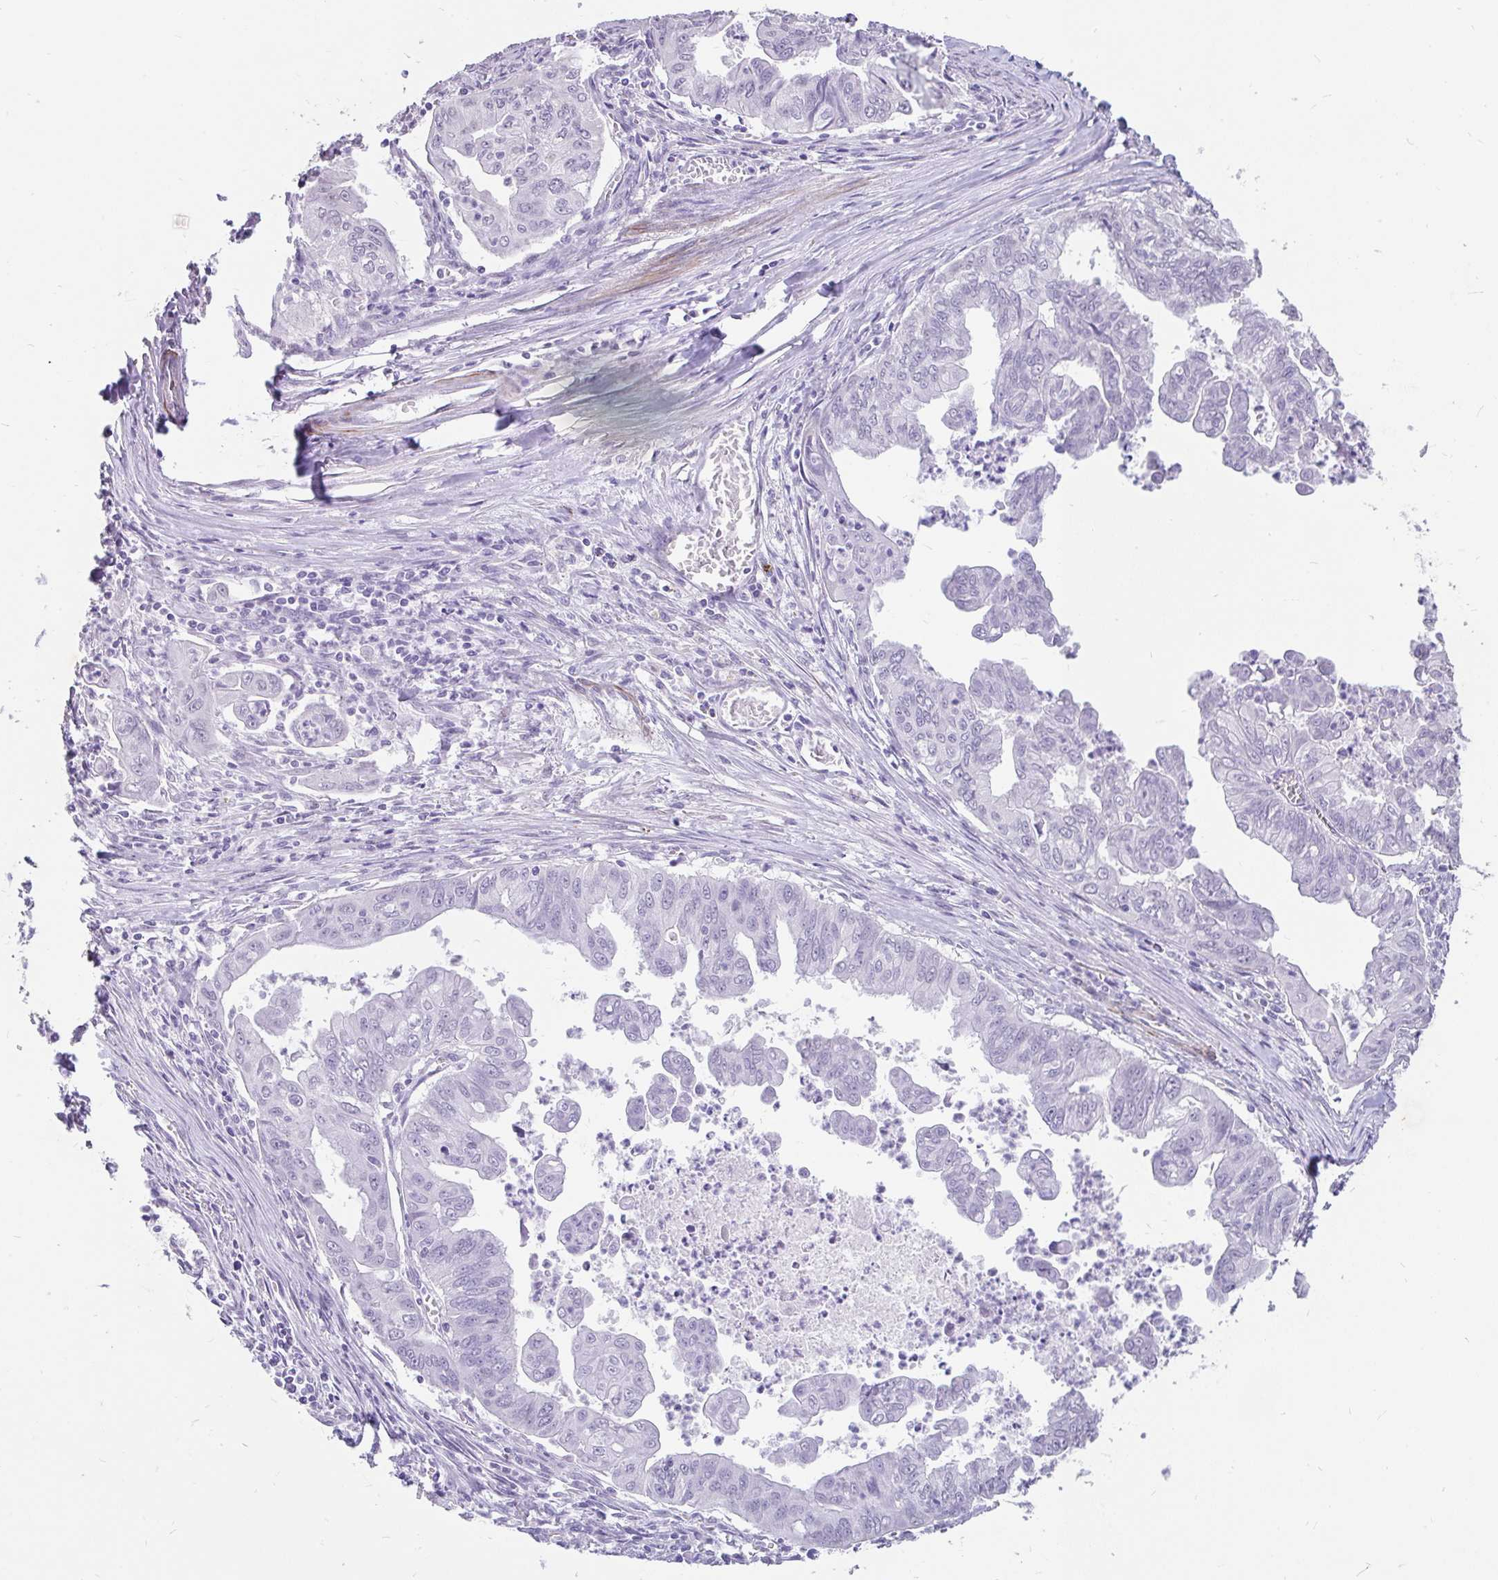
{"staining": {"intensity": "negative", "quantity": "none", "location": "none"}, "tissue": "stomach cancer", "cell_type": "Tumor cells", "image_type": "cancer", "snomed": [{"axis": "morphology", "description": "Adenocarcinoma, NOS"}, {"axis": "topography", "description": "Stomach, upper"}], "caption": "The histopathology image reveals no significant positivity in tumor cells of stomach adenocarcinoma.", "gene": "EML5", "patient": {"sex": "male", "age": 80}}